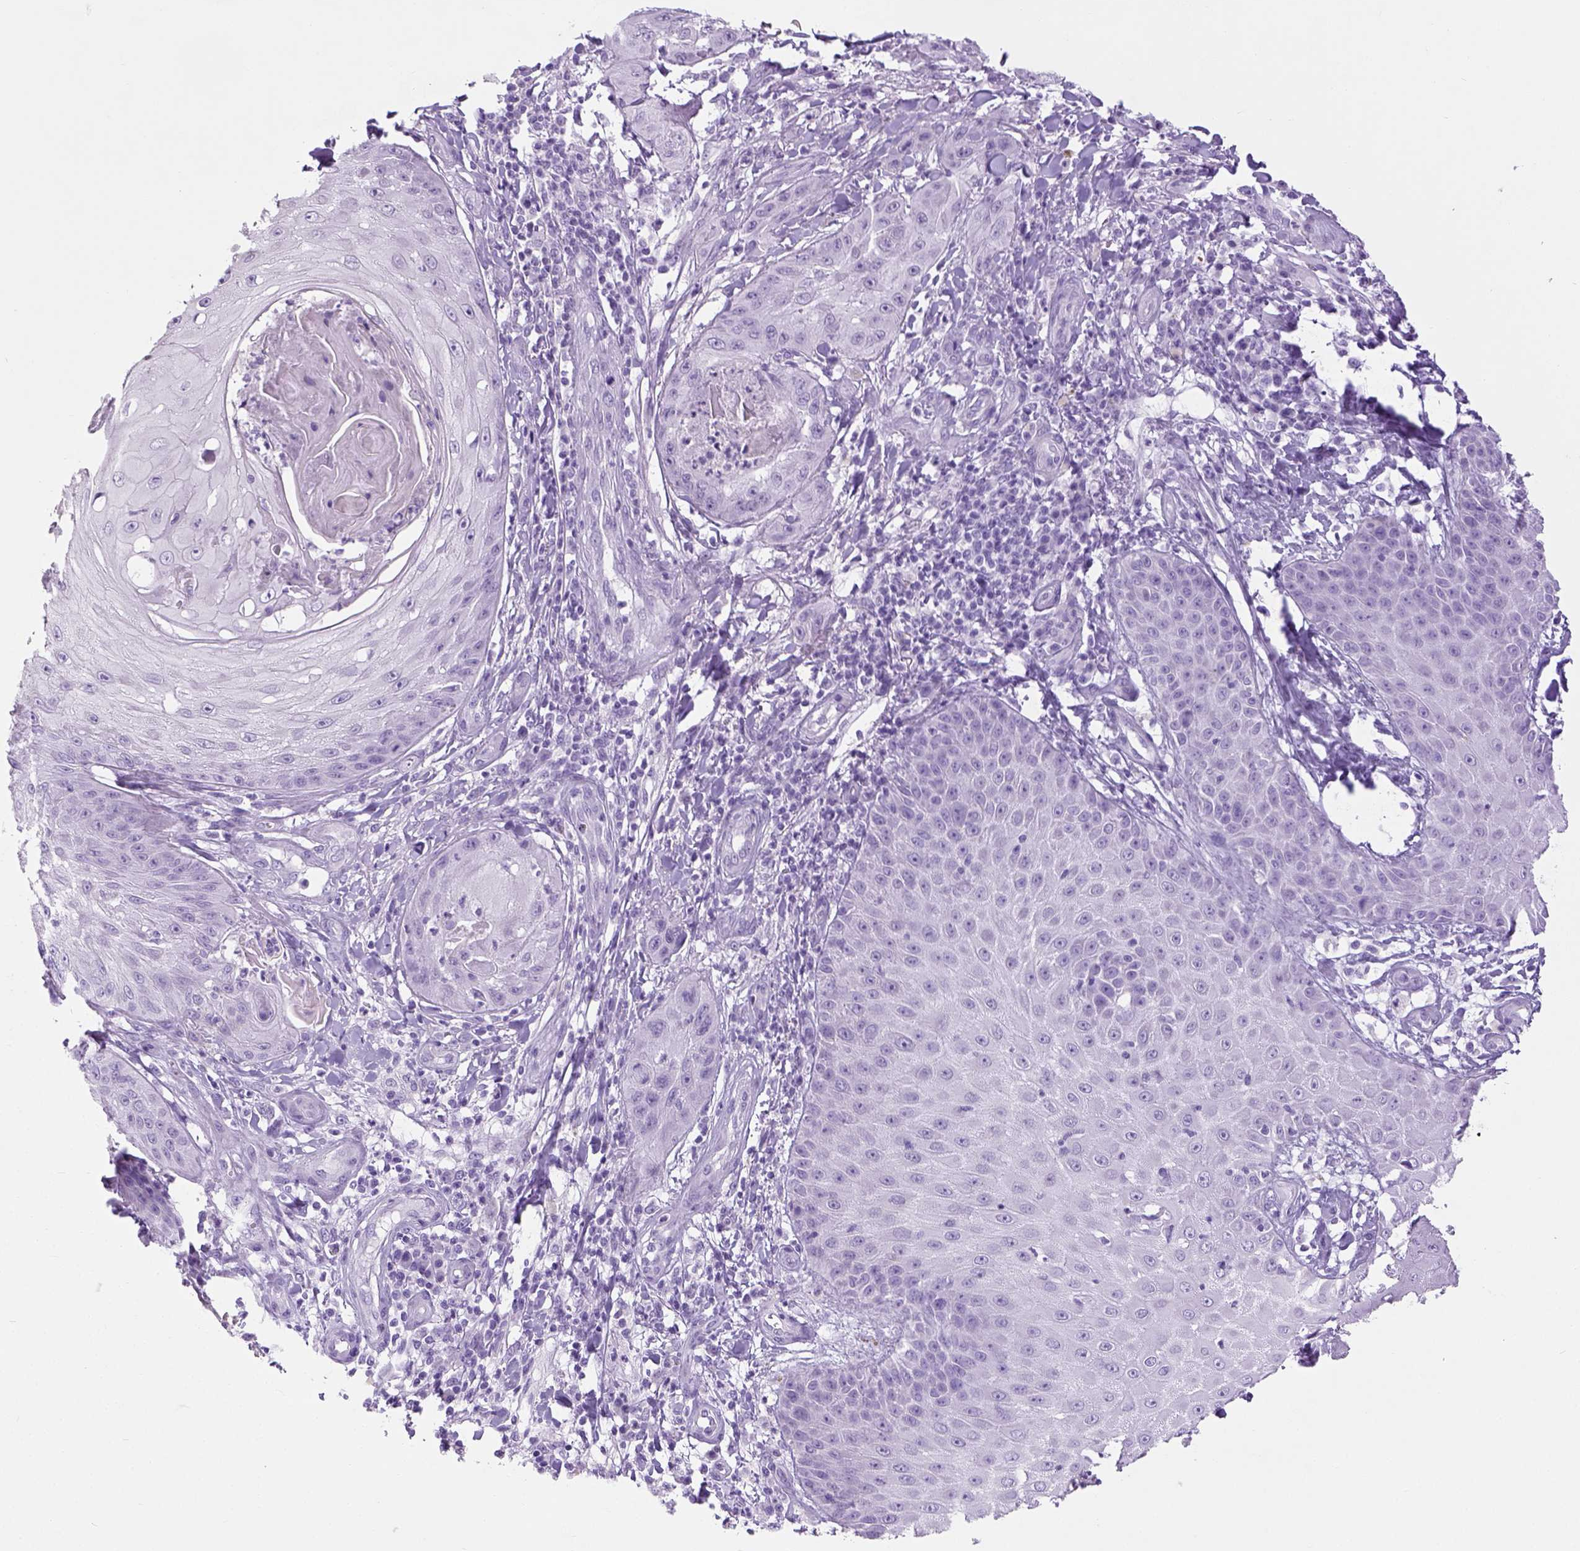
{"staining": {"intensity": "negative", "quantity": "none", "location": "none"}, "tissue": "skin cancer", "cell_type": "Tumor cells", "image_type": "cancer", "snomed": [{"axis": "morphology", "description": "Squamous cell carcinoma, NOS"}, {"axis": "topography", "description": "Skin"}], "caption": "Photomicrograph shows no protein staining in tumor cells of skin cancer tissue.", "gene": "LGSN", "patient": {"sex": "male", "age": 70}}